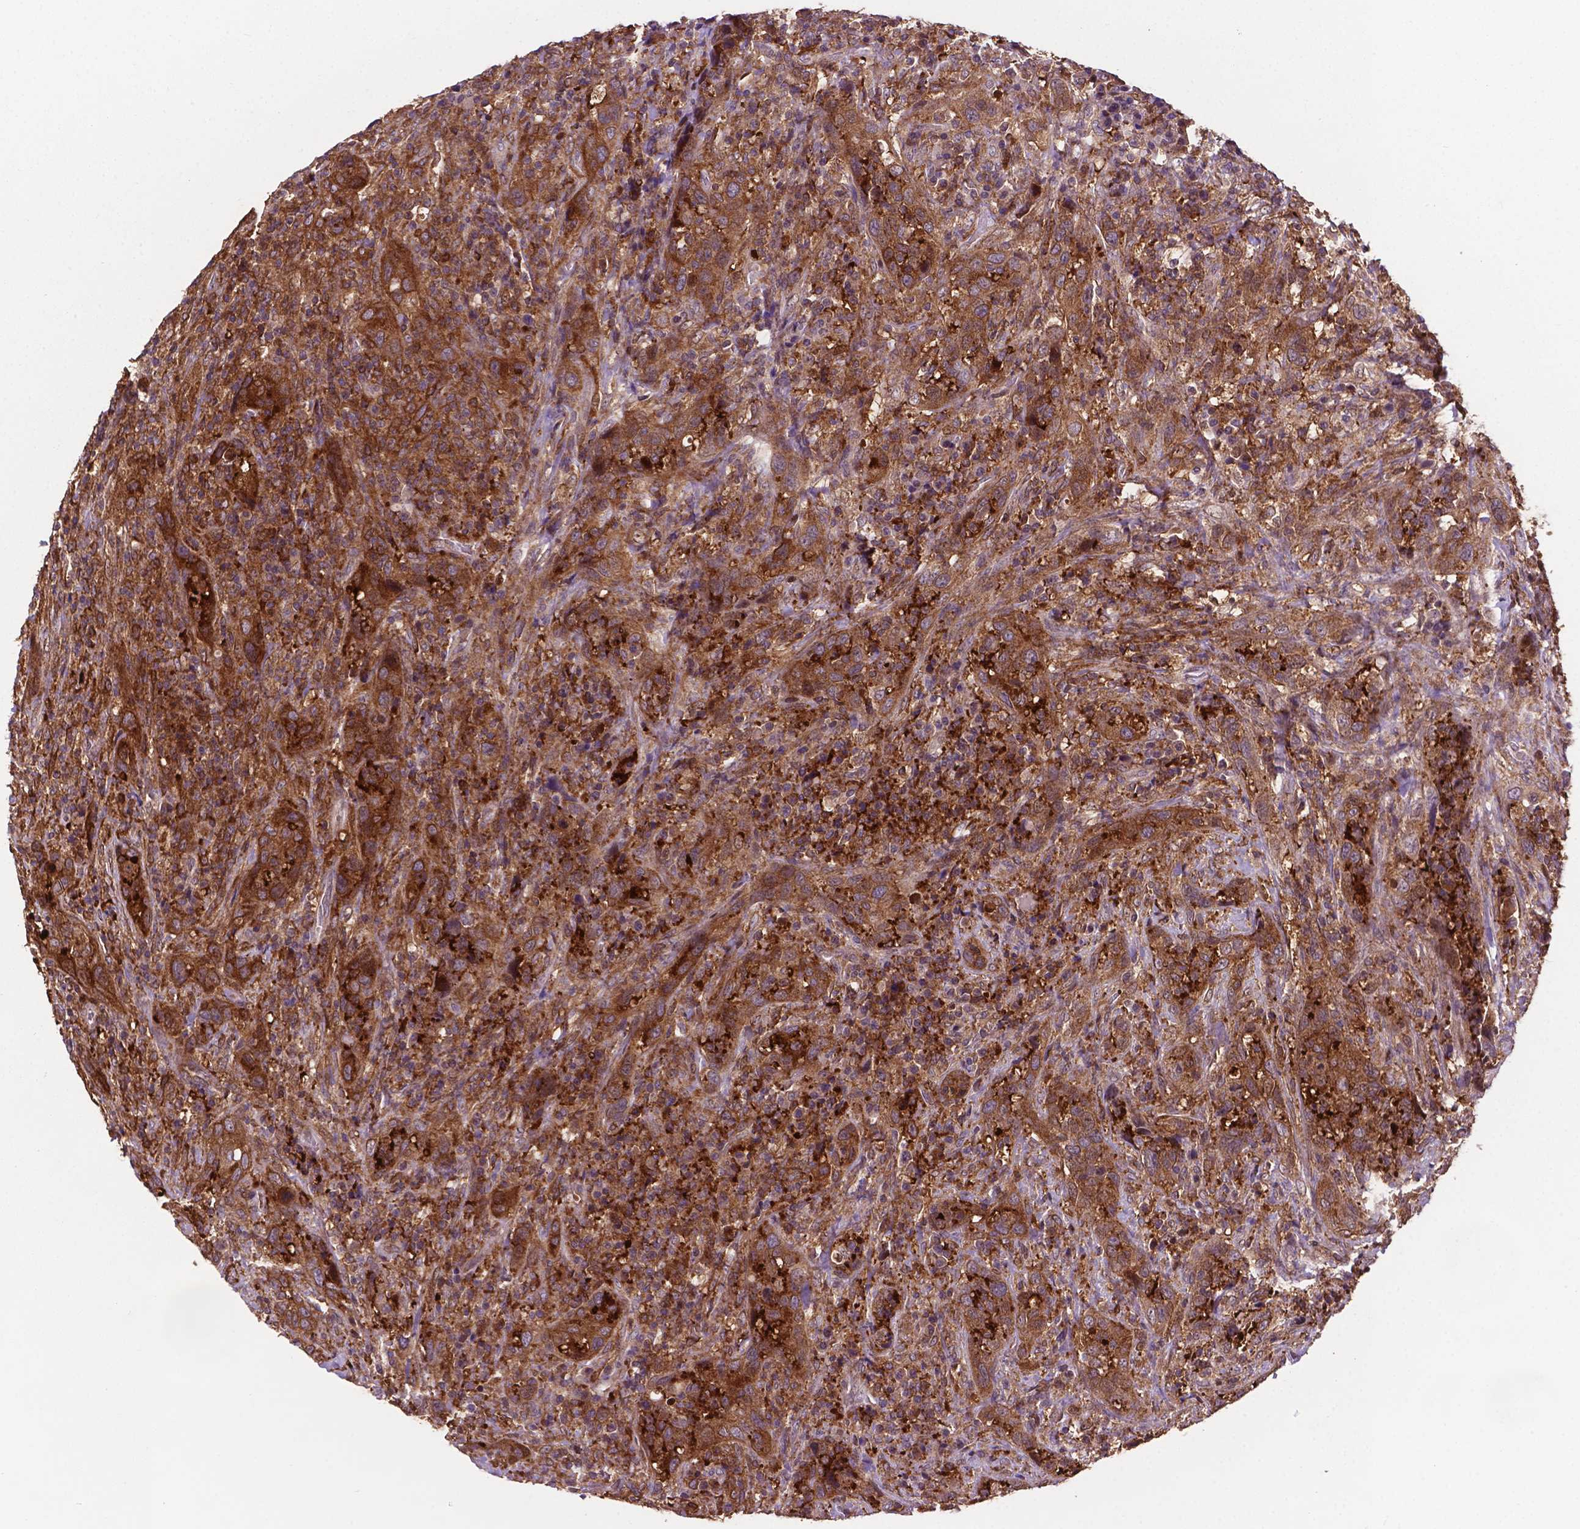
{"staining": {"intensity": "moderate", "quantity": ">75%", "location": "cytoplasmic/membranous"}, "tissue": "urothelial cancer", "cell_type": "Tumor cells", "image_type": "cancer", "snomed": [{"axis": "morphology", "description": "Urothelial carcinoma, NOS"}, {"axis": "morphology", "description": "Urothelial carcinoma, High grade"}, {"axis": "topography", "description": "Urinary bladder"}], "caption": "Human urothelial cancer stained with a protein marker reveals moderate staining in tumor cells.", "gene": "SMAD3", "patient": {"sex": "female", "age": 64}}